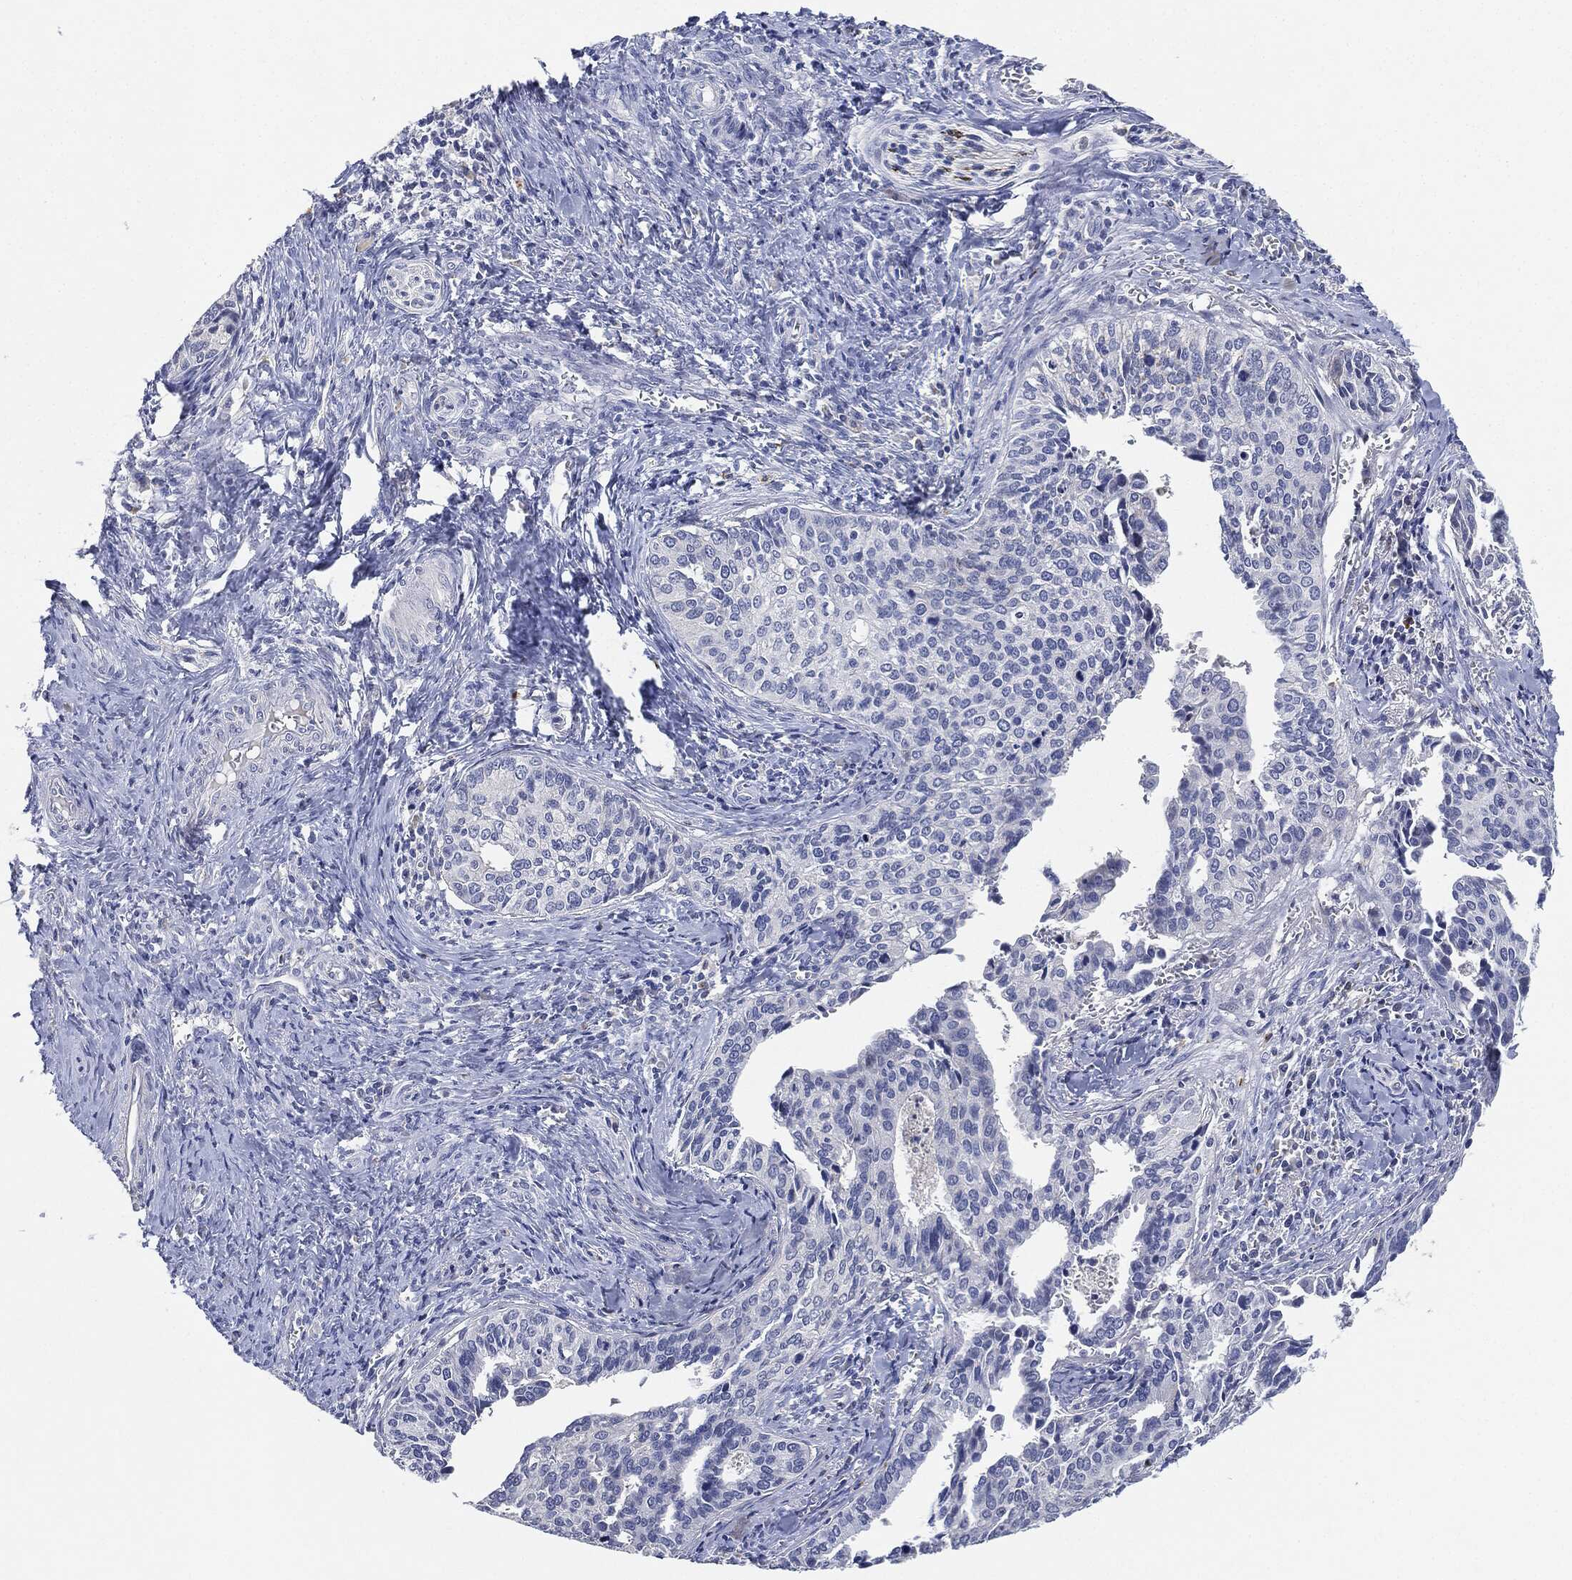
{"staining": {"intensity": "negative", "quantity": "none", "location": "none"}, "tissue": "cervical cancer", "cell_type": "Tumor cells", "image_type": "cancer", "snomed": [{"axis": "morphology", "description": "Squamous cell carcinoma, NOS"}, {"axis": "topography", "description": "Cervix"}], "caption": "High power microscopy micrograph of an IHC image of cervical cancer, revealing no significant expression in tumor cells. The staining was performed using DAB to visualize the protein expression in brown, while the nuclei were stained in blue with hematoxylin (Magnification: 20x).", "gene": "NTRK1", "patient": {"sex": "female", "age": 29}}